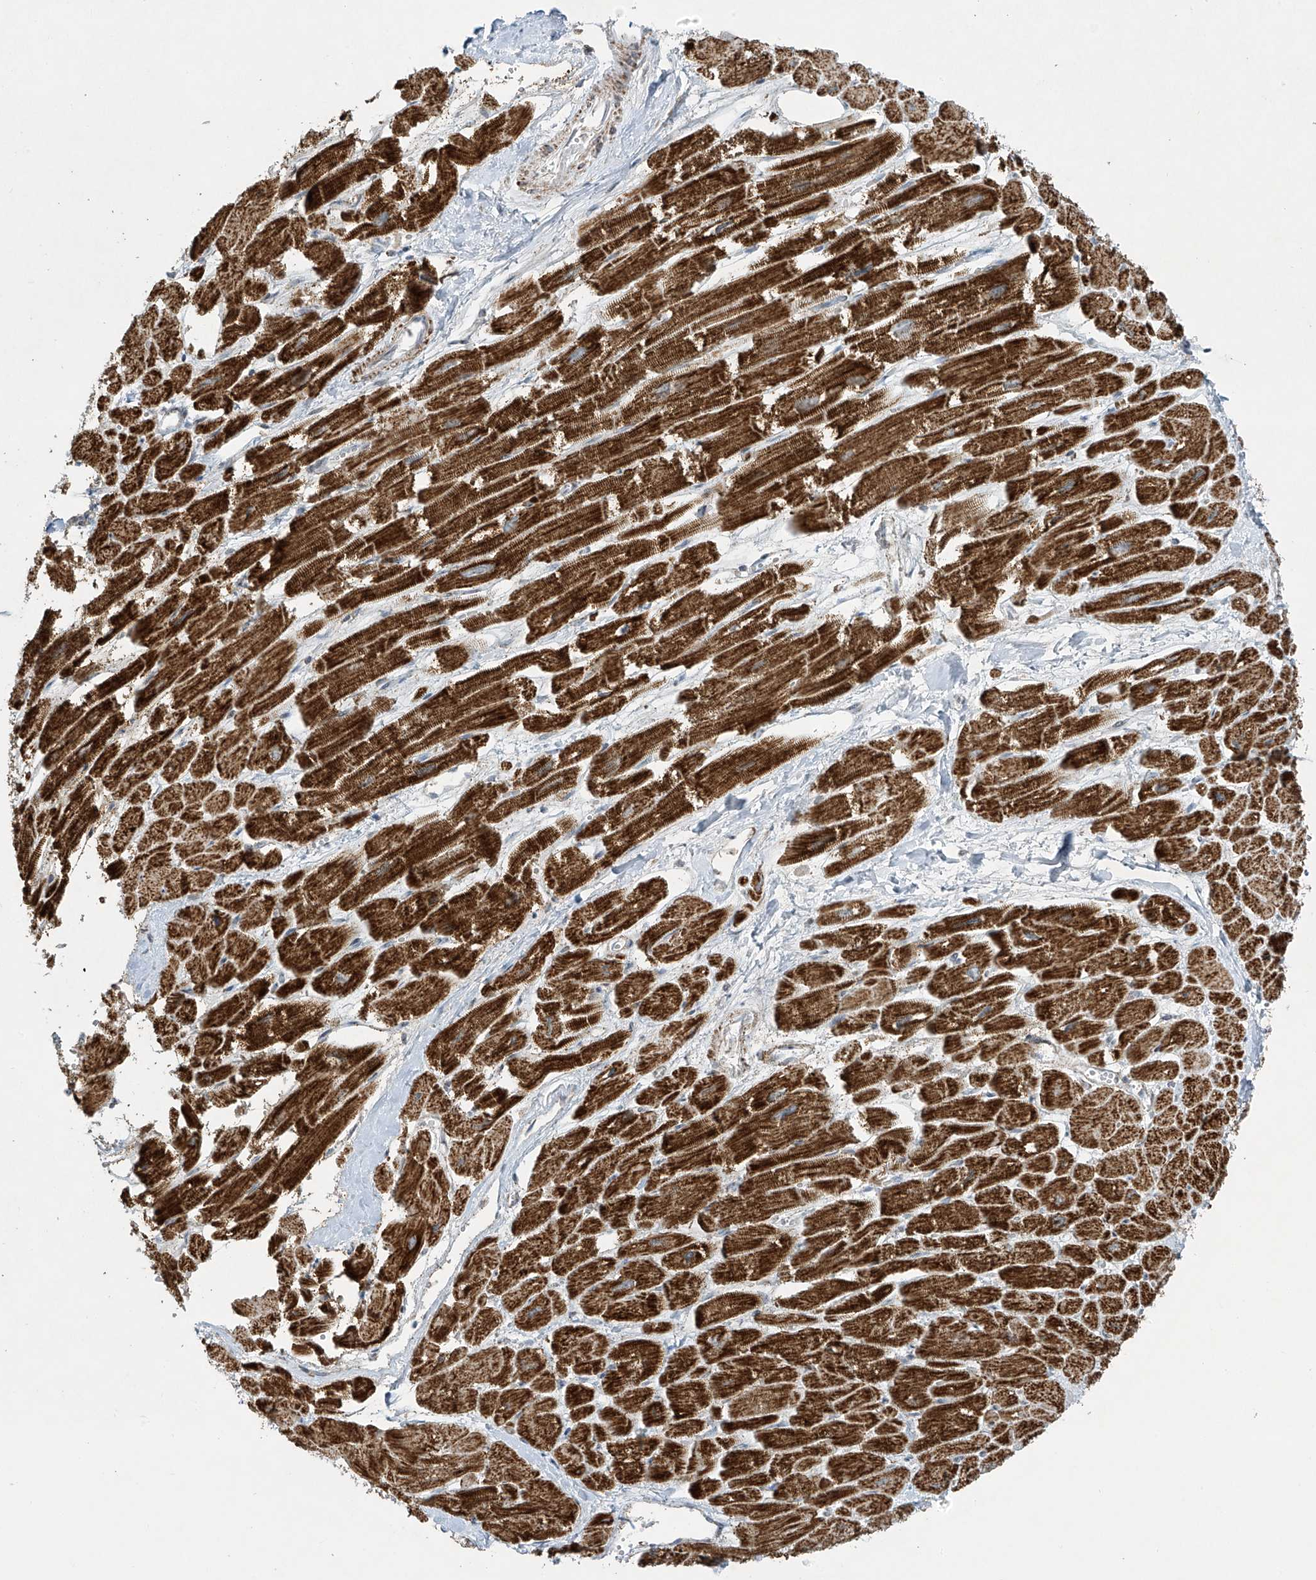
{"staining": {"intensity": "strong", "quantity": ">75%", "location": "cytoplasmic/membranous"}, "tissue": "heart muscle", "cell_type": "Cardiomyocytes", "image_type": "normal", "snomed": [{"axis": "morphology", "description": "Normal tissue, NOS"}, {"axis": "topography", "description": "Heart"}], "caption": "This micrograph reveals immunohistochemistry (IHC) staining of benign human heart muscle, with high strong cytoplasmic/membranous expression in approximately >75% of cardiomyocytes.", "gene": "SMDT1", "patient": {"sex": "male", "age": 54}}